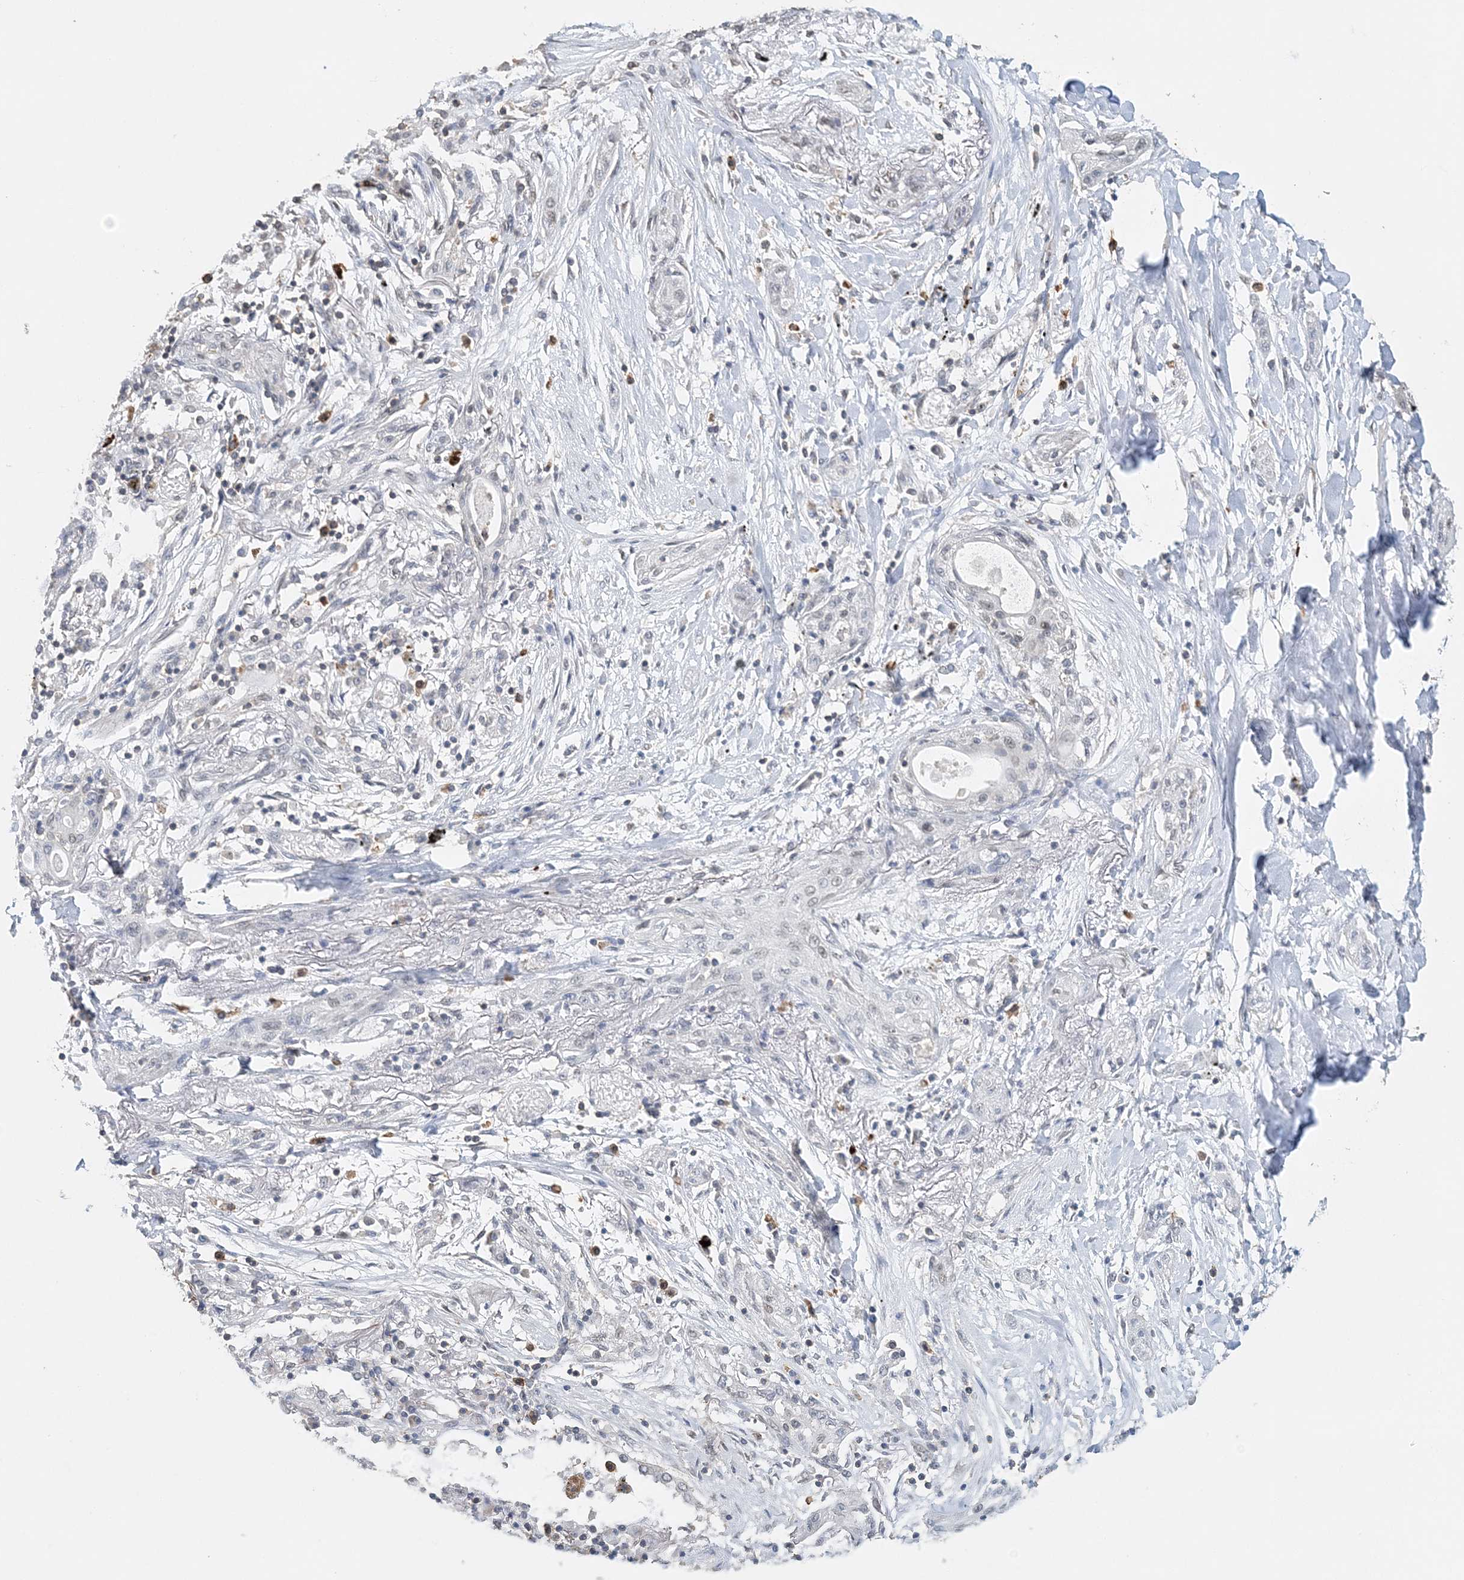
{"staining": {"intensity": "negative", "quantity": "none", "location": "none"}, "tissue": "lung cancer", "cell_type": "Tumor cells", "image_type": "cancer", "snomed": [{"axis": "morphology", "description": "Squamous cell carcinoma, NOS"}, {"axis": "topography", "description": "Lung"}], "caption": "IHC of lung squamous cell carcinoma exhibits no positivity in tumor cells. The staining is performed using DAB brown chromogen with nuclei counter-stained in using hematoxylin.", "gene": "FAM110A", "patient": {"sex": "female", "age": 47}}